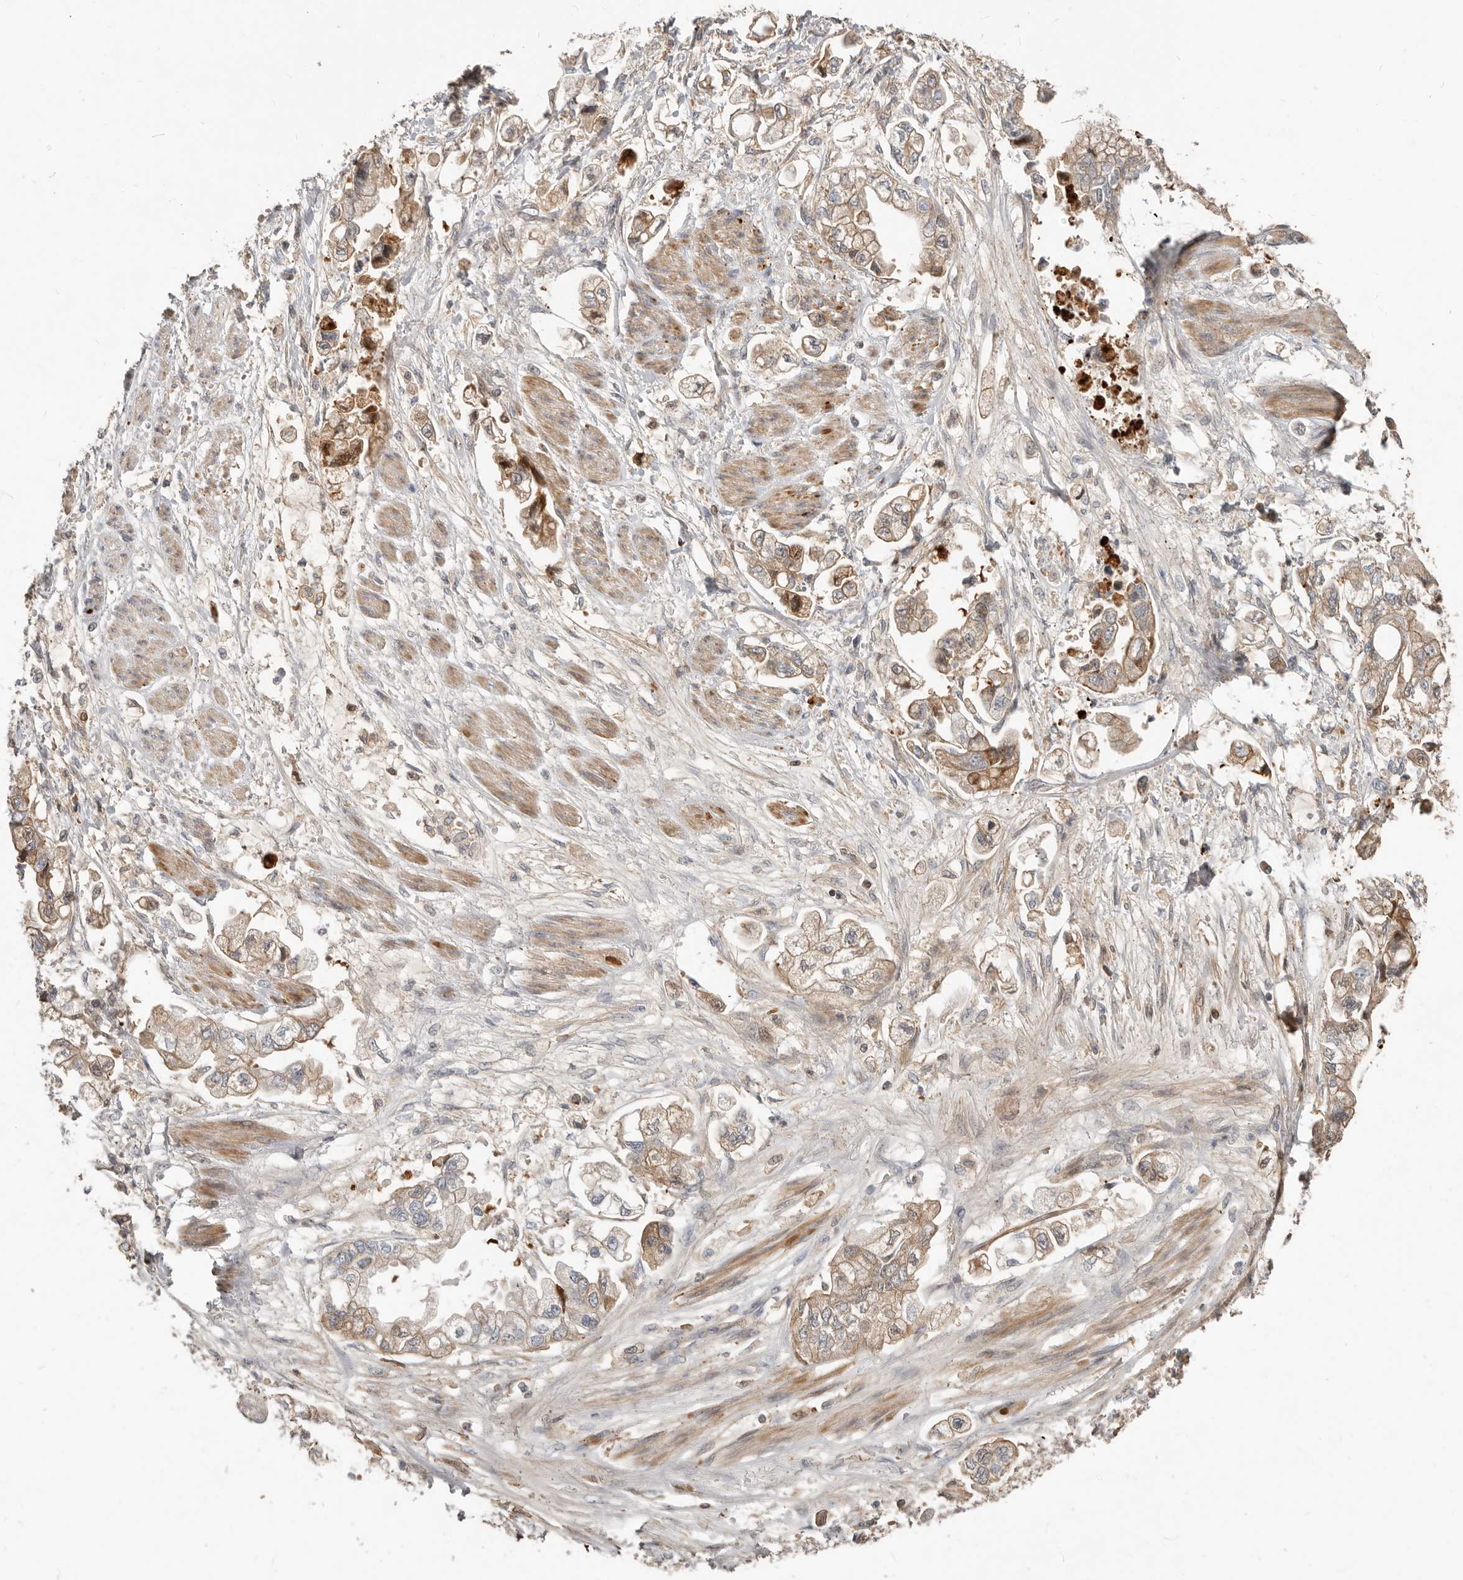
{"staining": {"intensity": "weak", "quantity": ">75%", "location": "cytoplasmic/membranous"}, "tissue": "stomach cancer", "cell_type": "Tumor cells", "image_type": "cancer", "snomed": [{"axis": "morphology", "description": "Adenocarcinoma, NOS"}, {"axis": "topography", "description": "Stomach"}], "caption": "There is low levels of weak cytoplasmic/membranous positivity in tumor cells of adenocarcinoma (stomach), as demonstrated by immunohistochemical staining (brown color).", "gene": "MTFR2", "patient": {"sex": "male", "age": 62}}